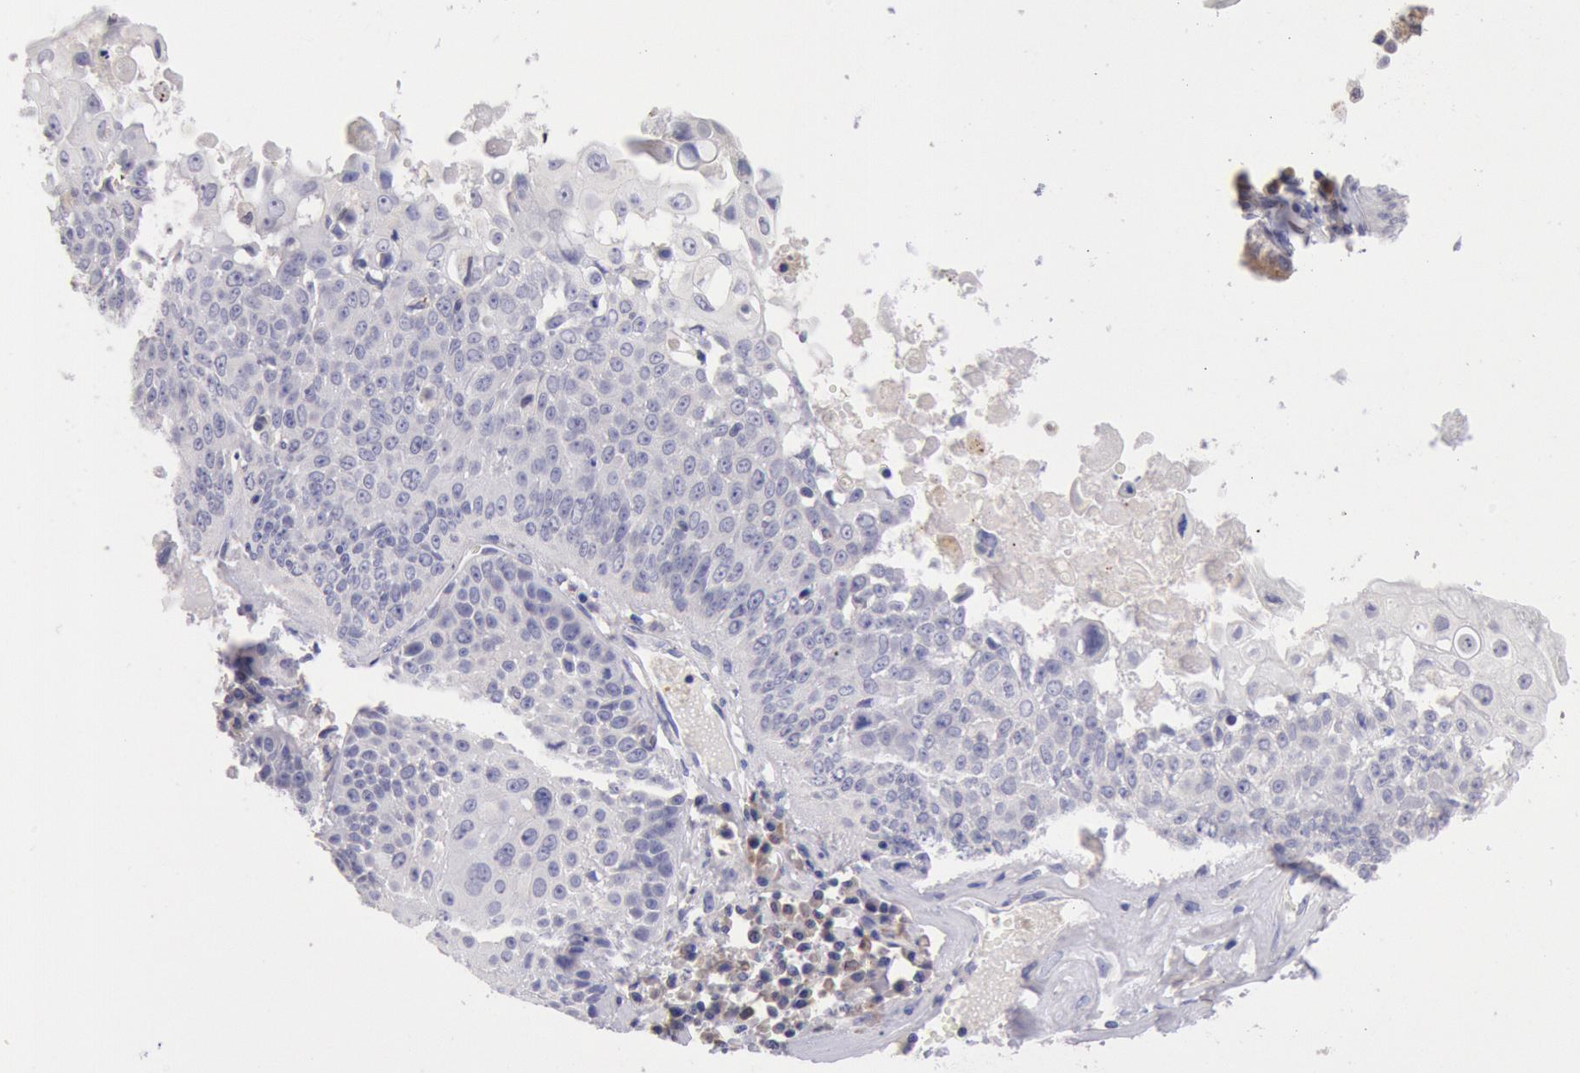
{"staining": {"intensity": "negative", "quantity": "none", "location": "none"}, "tissue": "lung cancer", "cell_type": "Tumor cells", "image_type": "cancer", "snomed": [{"axis": "morphology", "description": "Adenocarcinoma, NOS"}, {"axis": "topography", "description": "Lung"}], "caption": "This is an immunohistochemistry (IHC) micrograph of adenocarcinoma (lung). There is no staining in tumor cells.", "gene": "GAL3ST1", "patient": {"sex": "male", "age": 60}}